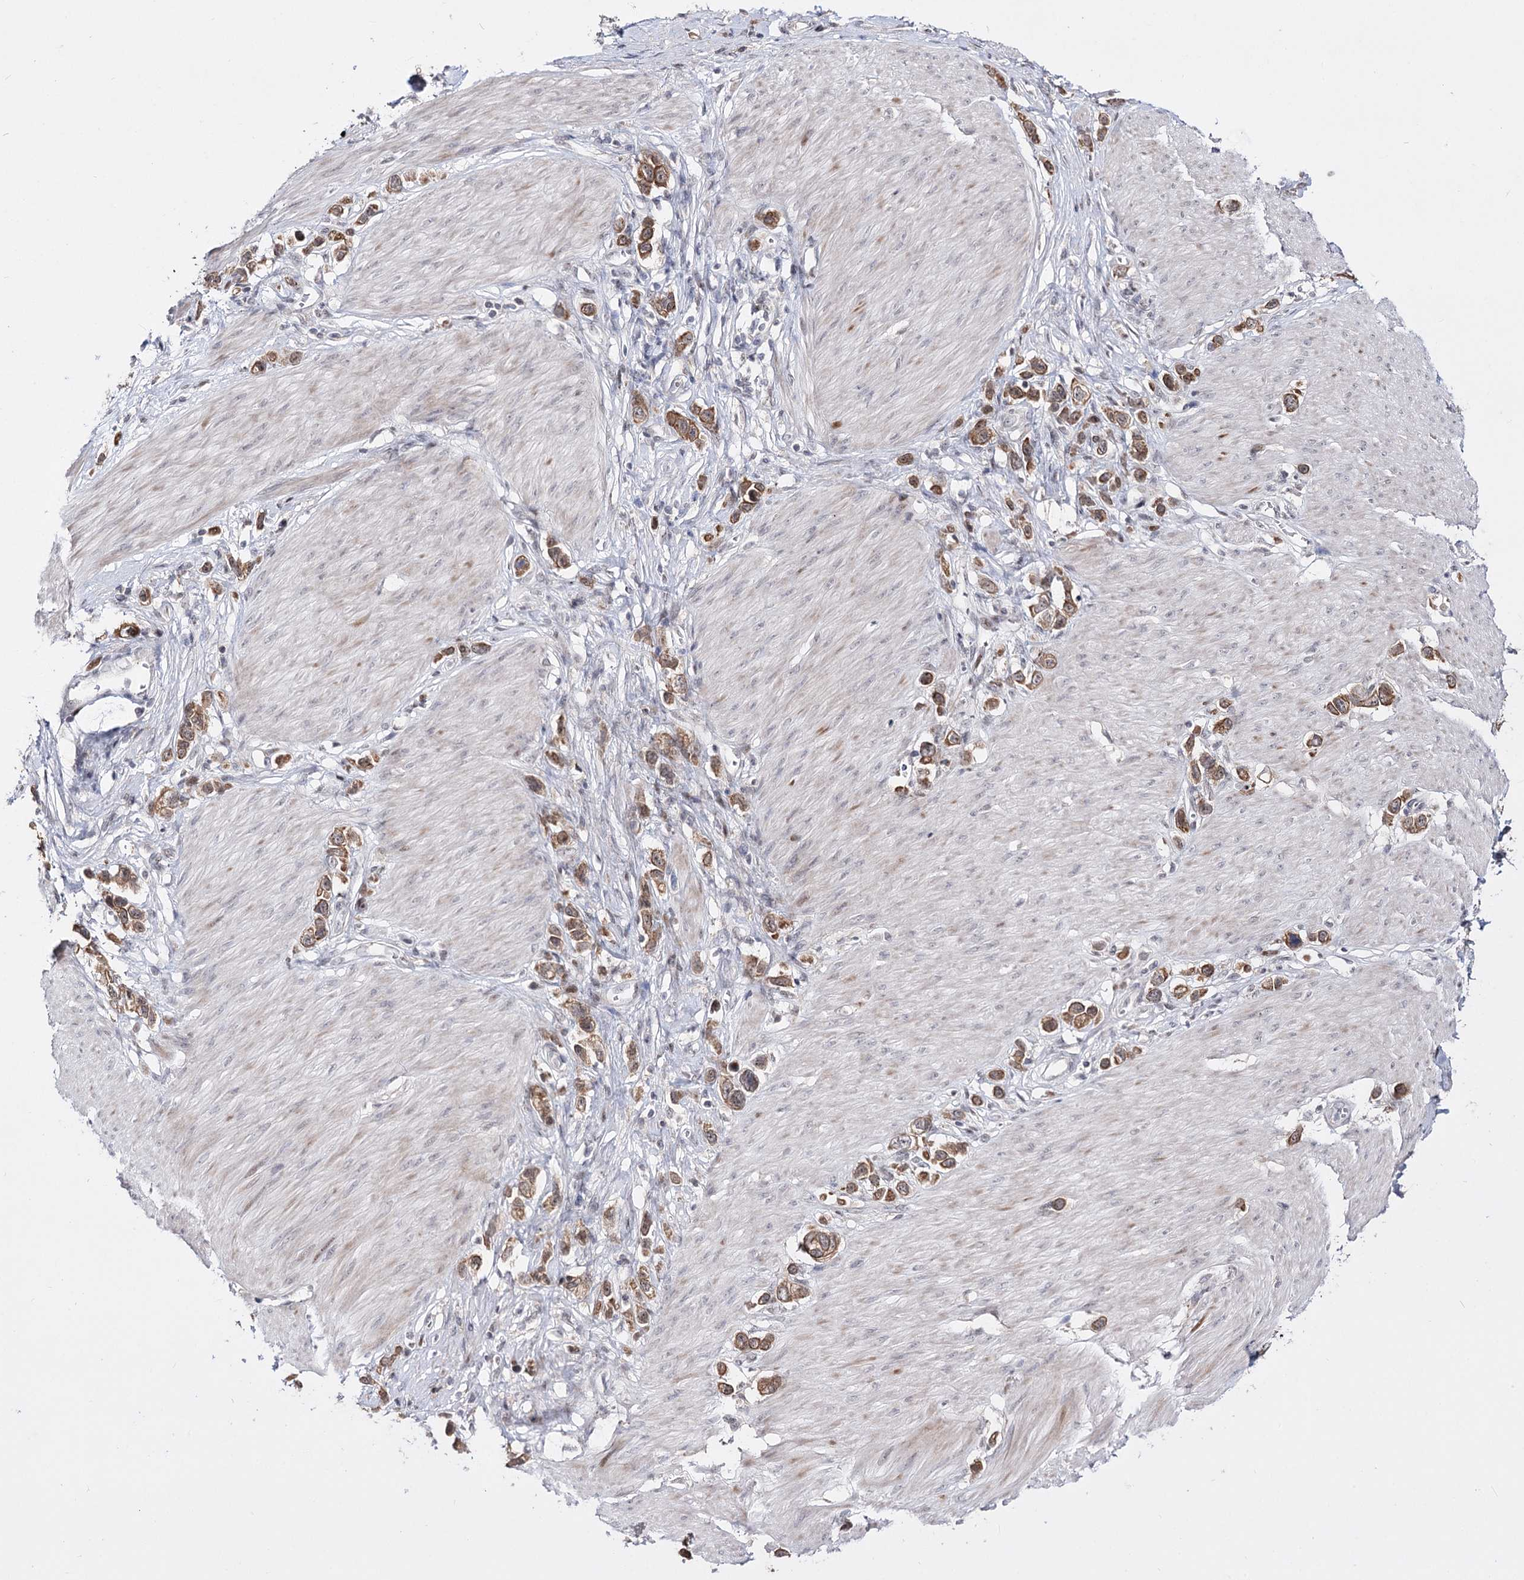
{"staining": {"intensity": "moderate", "quantity": ">75%", "location": "cytoplasmic/membranous"}, "tissue": "stomach cancer", "cell_type": "Tumor cells", "image_type": "cancer", "snomed": [{"axis": "morphology", "description": "Normal tissue, NOS"}, {"axis": "morphology", "description": "Adenocarcinoma, NOS"}, {"axis": "topography", "description": "Stomach, upper"}, {"axis": "topography", "description": "Stomach"}], "caption": "The immunohistochemical stain labels moderate cytoplasmic/membranous positivity in tumor cells of stomach adenocarcinoma tissue.", "gene": "STOX1", "patient": {"sex": "female", "age": 65}}